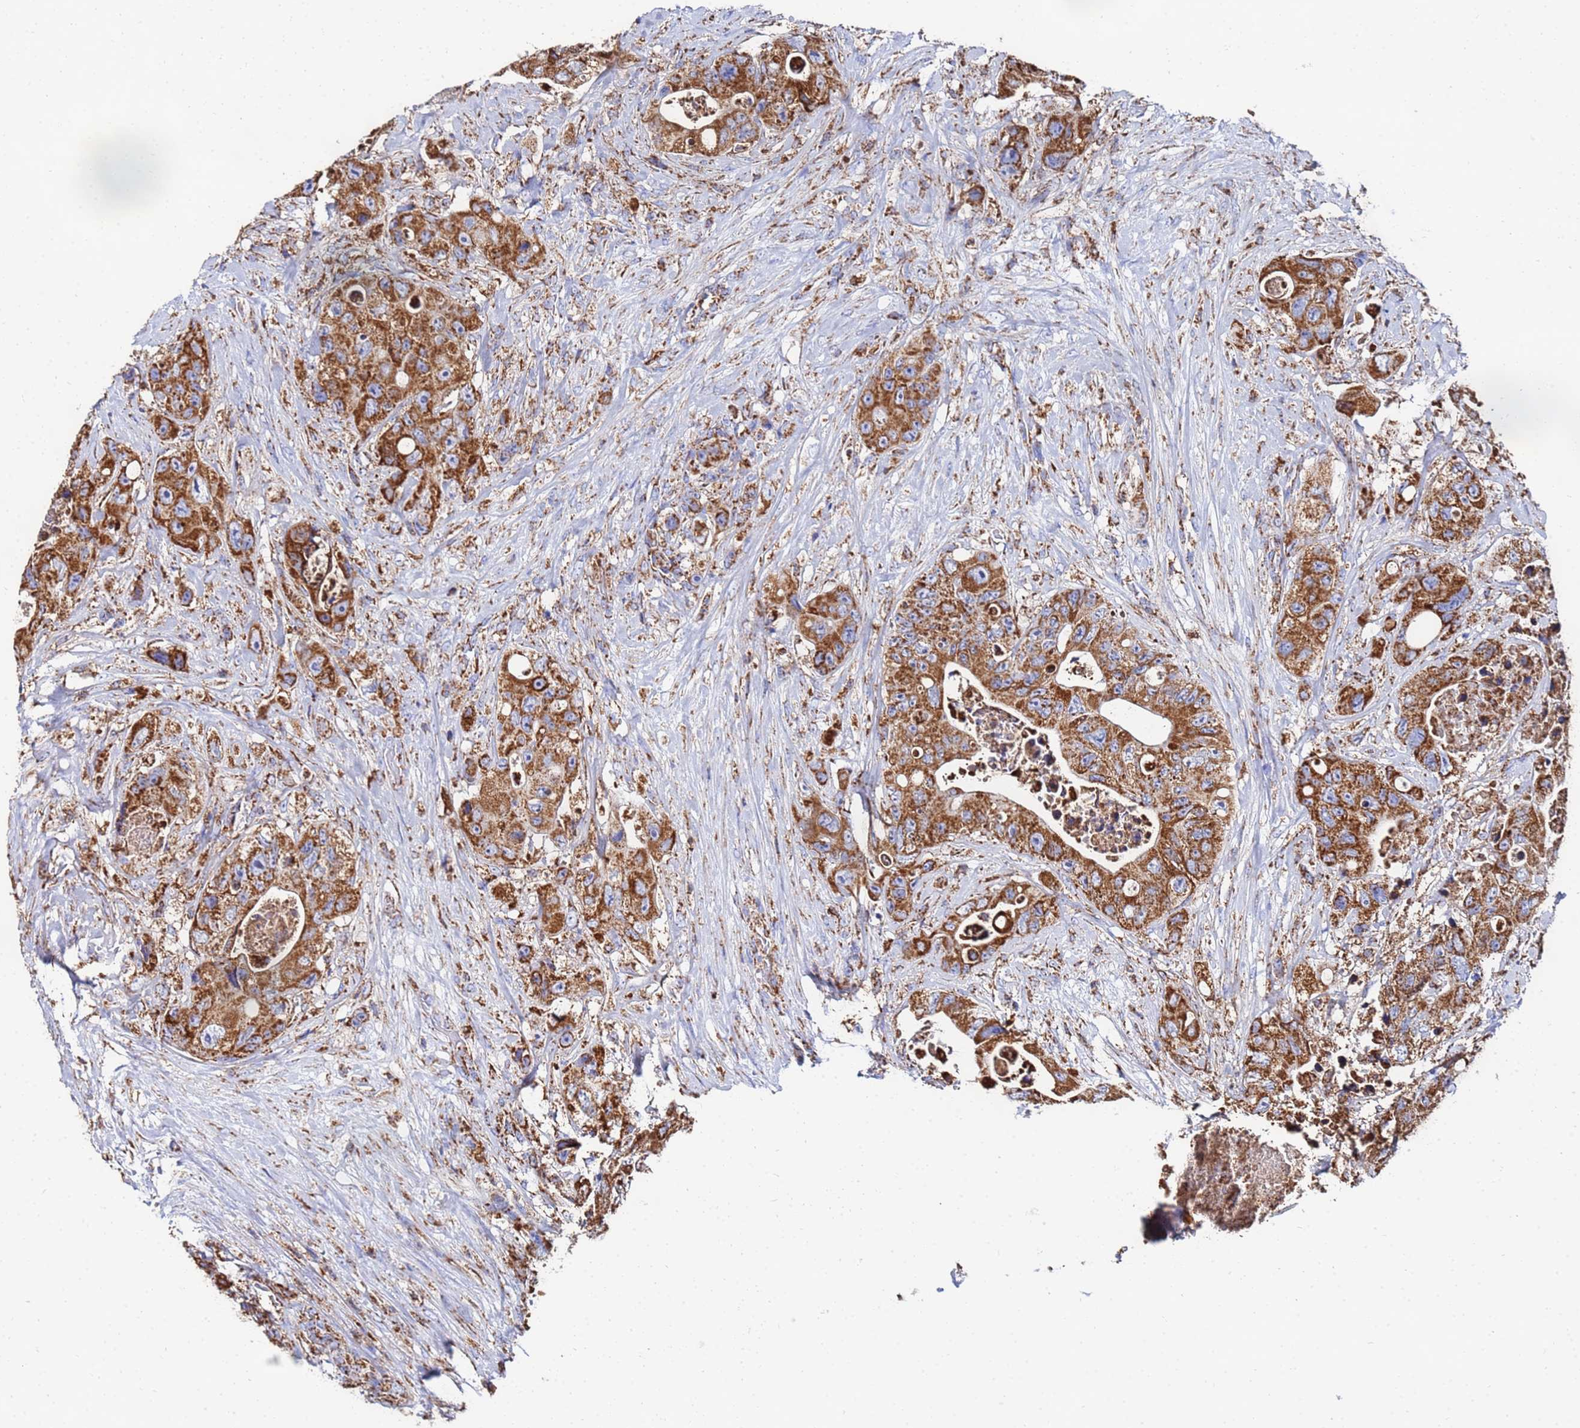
{"staining": {"intensity": "strong", "quantity": ">75%", "location": "cytoplasmic/membranous"}, "tissue": "colorectal cancer", "cell_type": "Tumor cells", "image_type": "cancer", "snomed": [{"axis": "morphology", "description": "Adenocarcinoma, NOS"}, {"axis": "topography", "description": "Colon"}], "caption": "The photomicrograph demonstrates a brown stain indicating the presence of a protein in the cytoplasmic/membranous of tumor cells in colorectal adenocarcinoma.", "gene": "GLUD1", "patient": {"sex": "female", "age": 46}}